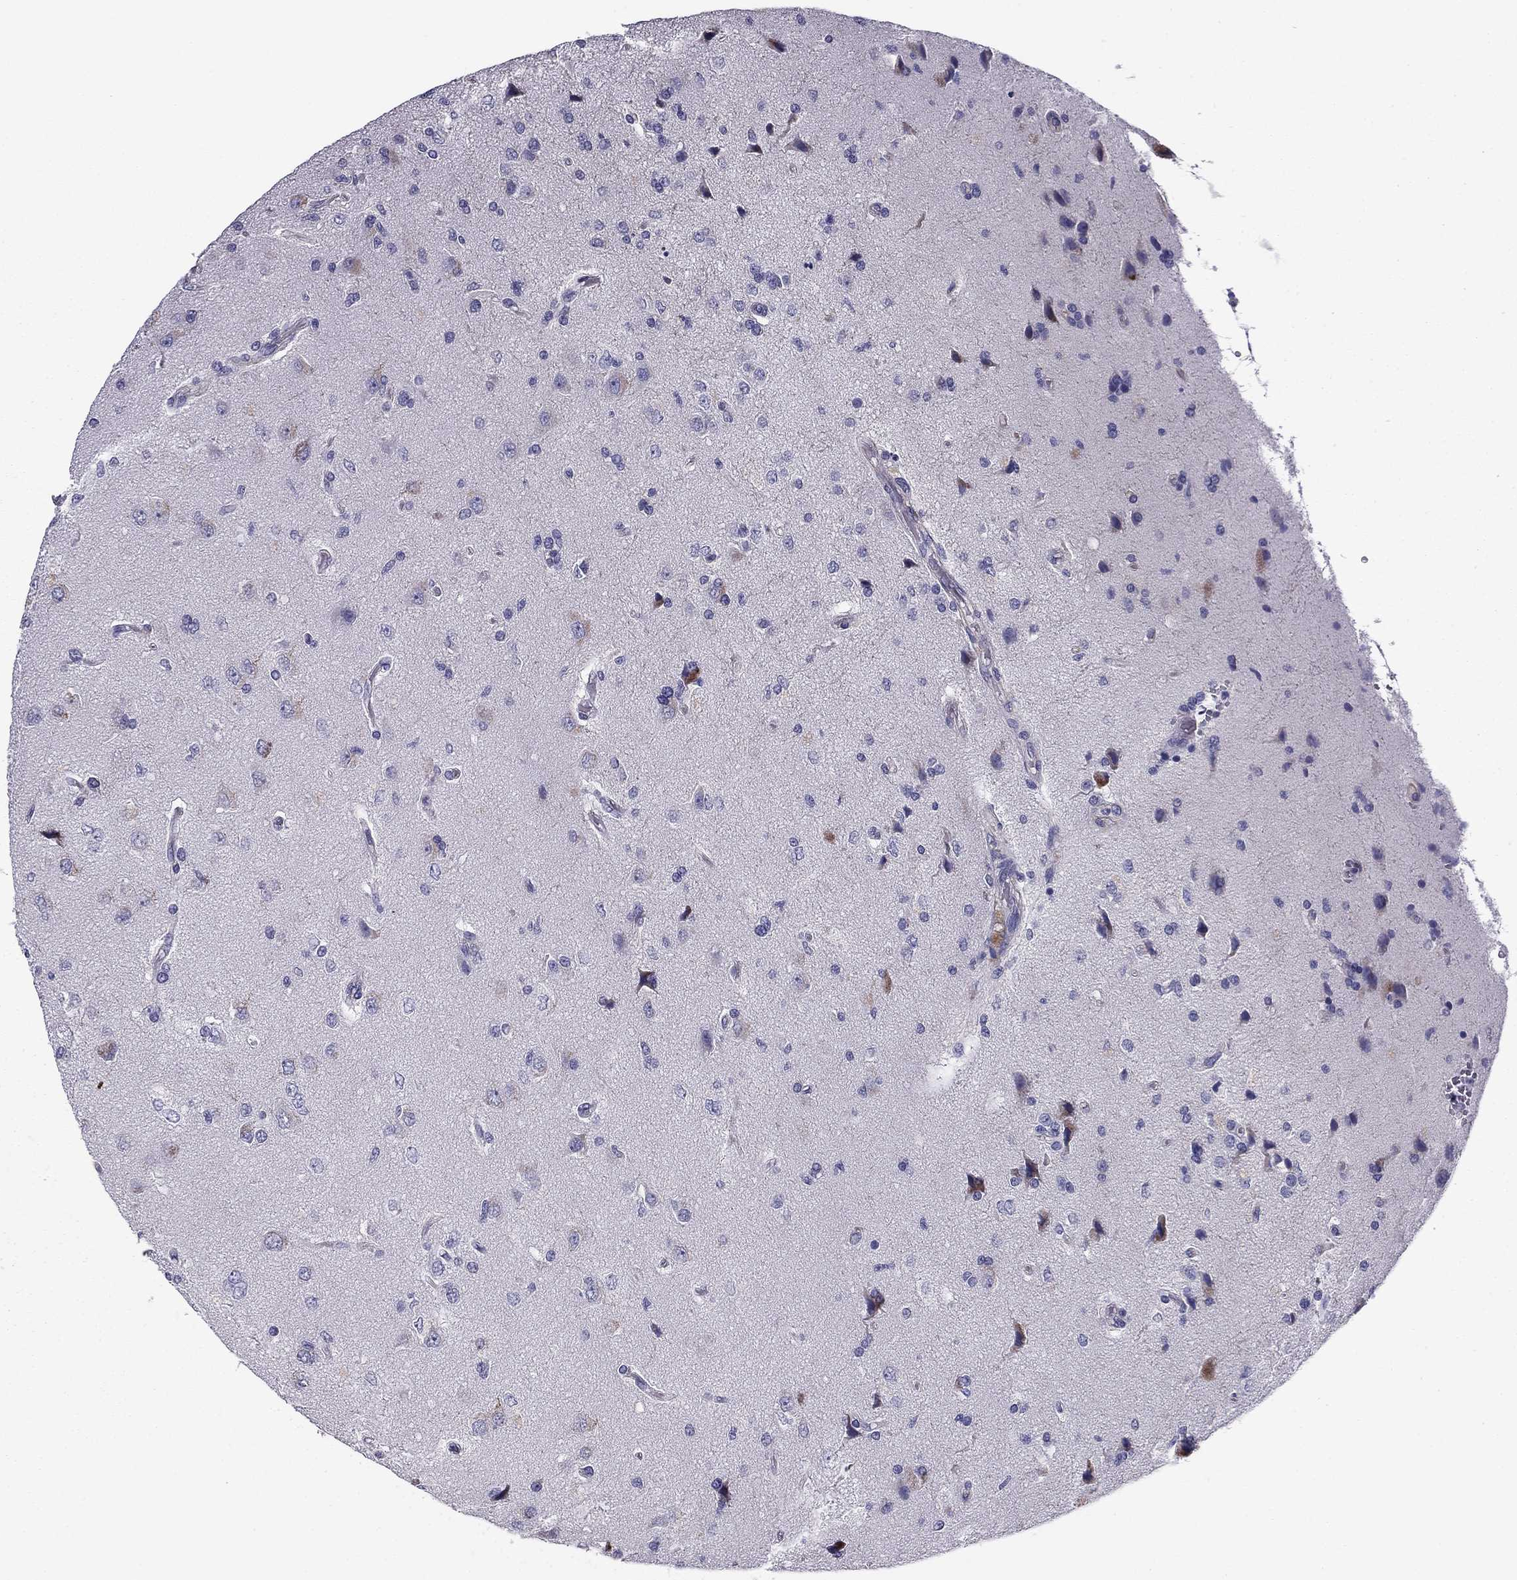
{"staining": {"intensity": "negative", "quantity": "none", "location": "none"}, "tissue": "glioma", "cell_type": "Tumor cells", "image_type": "cancer", "snomed": [{"axis": "morphology", "description": "Glioma, malignant, High grade"}, {"axis": "topography", "description": "Brain"}], "caption": "DAB (3,3'-diaminobenzidine) immunohistochemical staining of glioma demonstrates no significant staining in tumor cells.", "gene": "FLNC", "patient": {"sex": "male", "age": 56}}